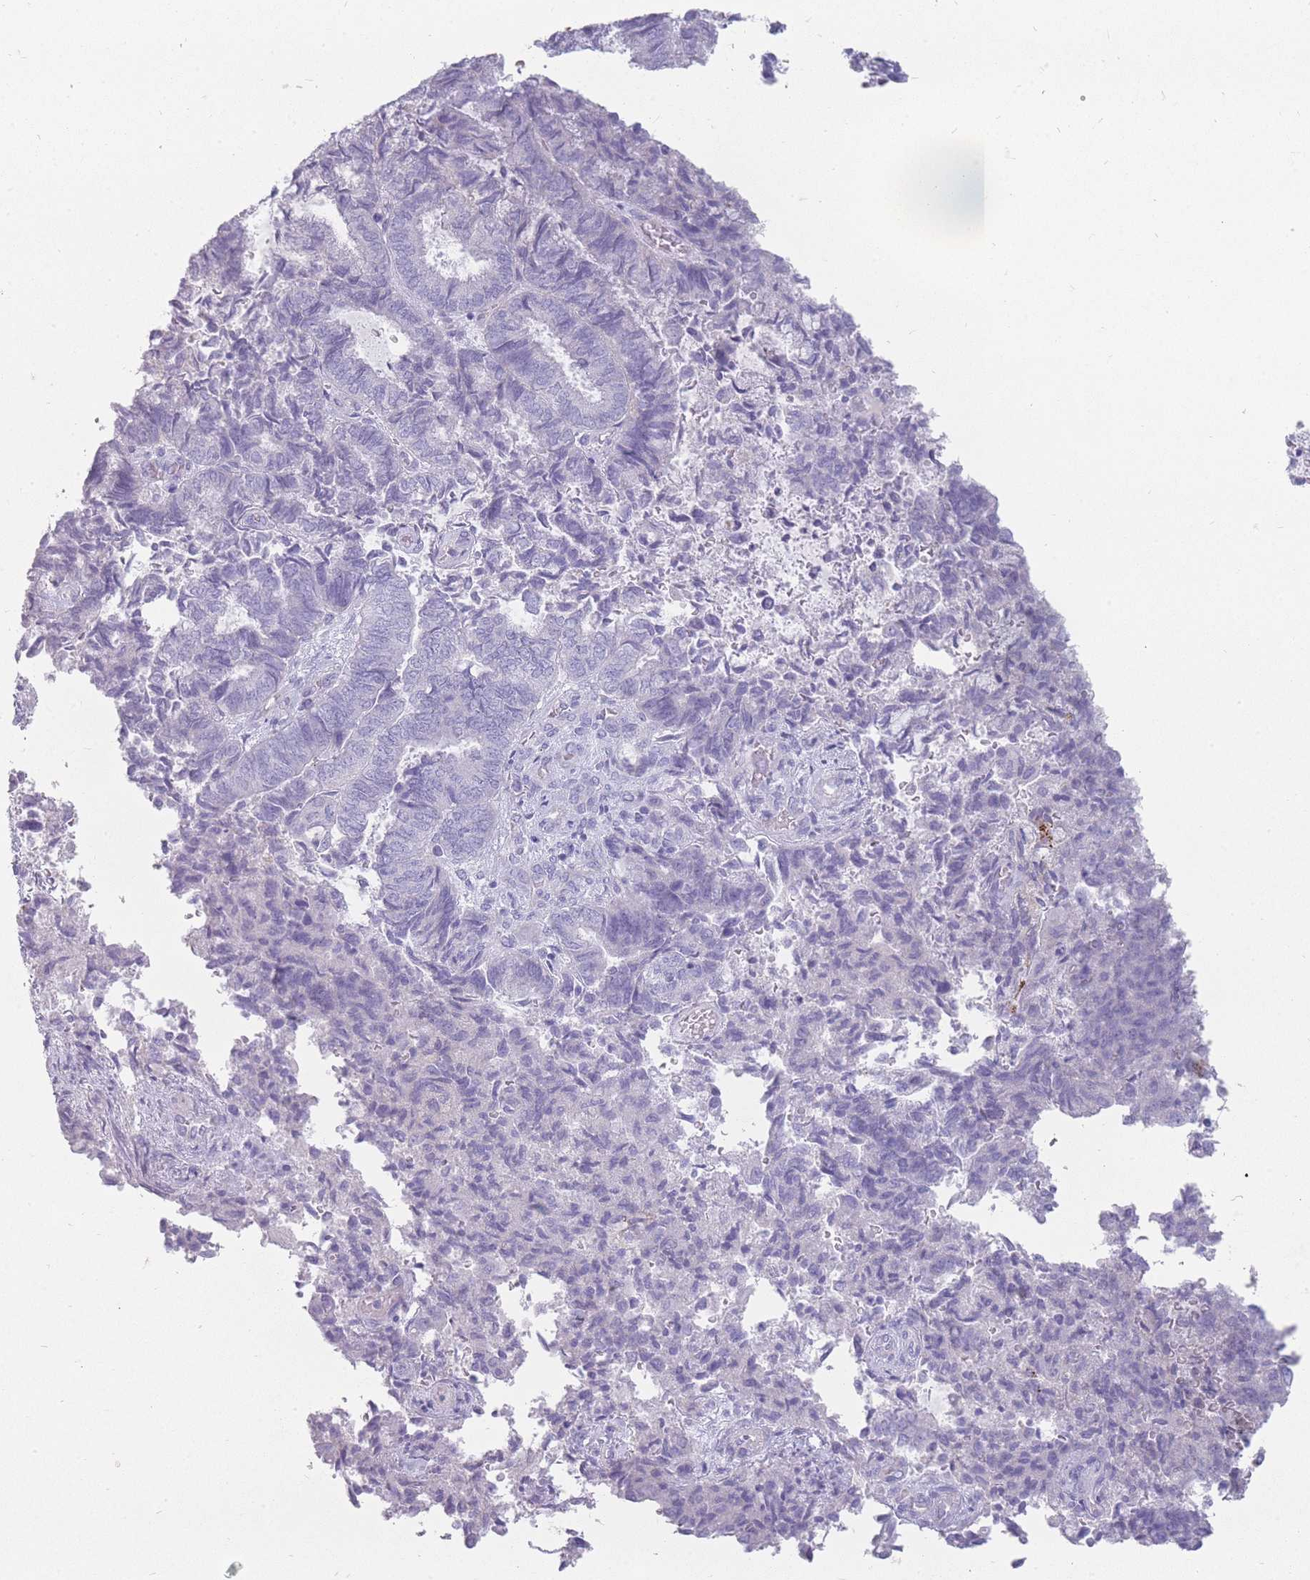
{"staining": {"intensity": "negative", "quantity": "none", "location": "none"}, "tissue": "endometrial cancer", "cell_type": "Tumor cells", "image_type": "cancer", "snomed": [{"axis": "morphology", "description": "Adenocarcinoma, NOS"}, {"axis": "topography", "description": "Endometrium"}], "caption": "Endometrial adenocarcinoma was stained to show a protein in brown. There is no significant expression in tumor cells.", "gene": "UPK1A", "patient": {"sex": "female", "age": 80}}